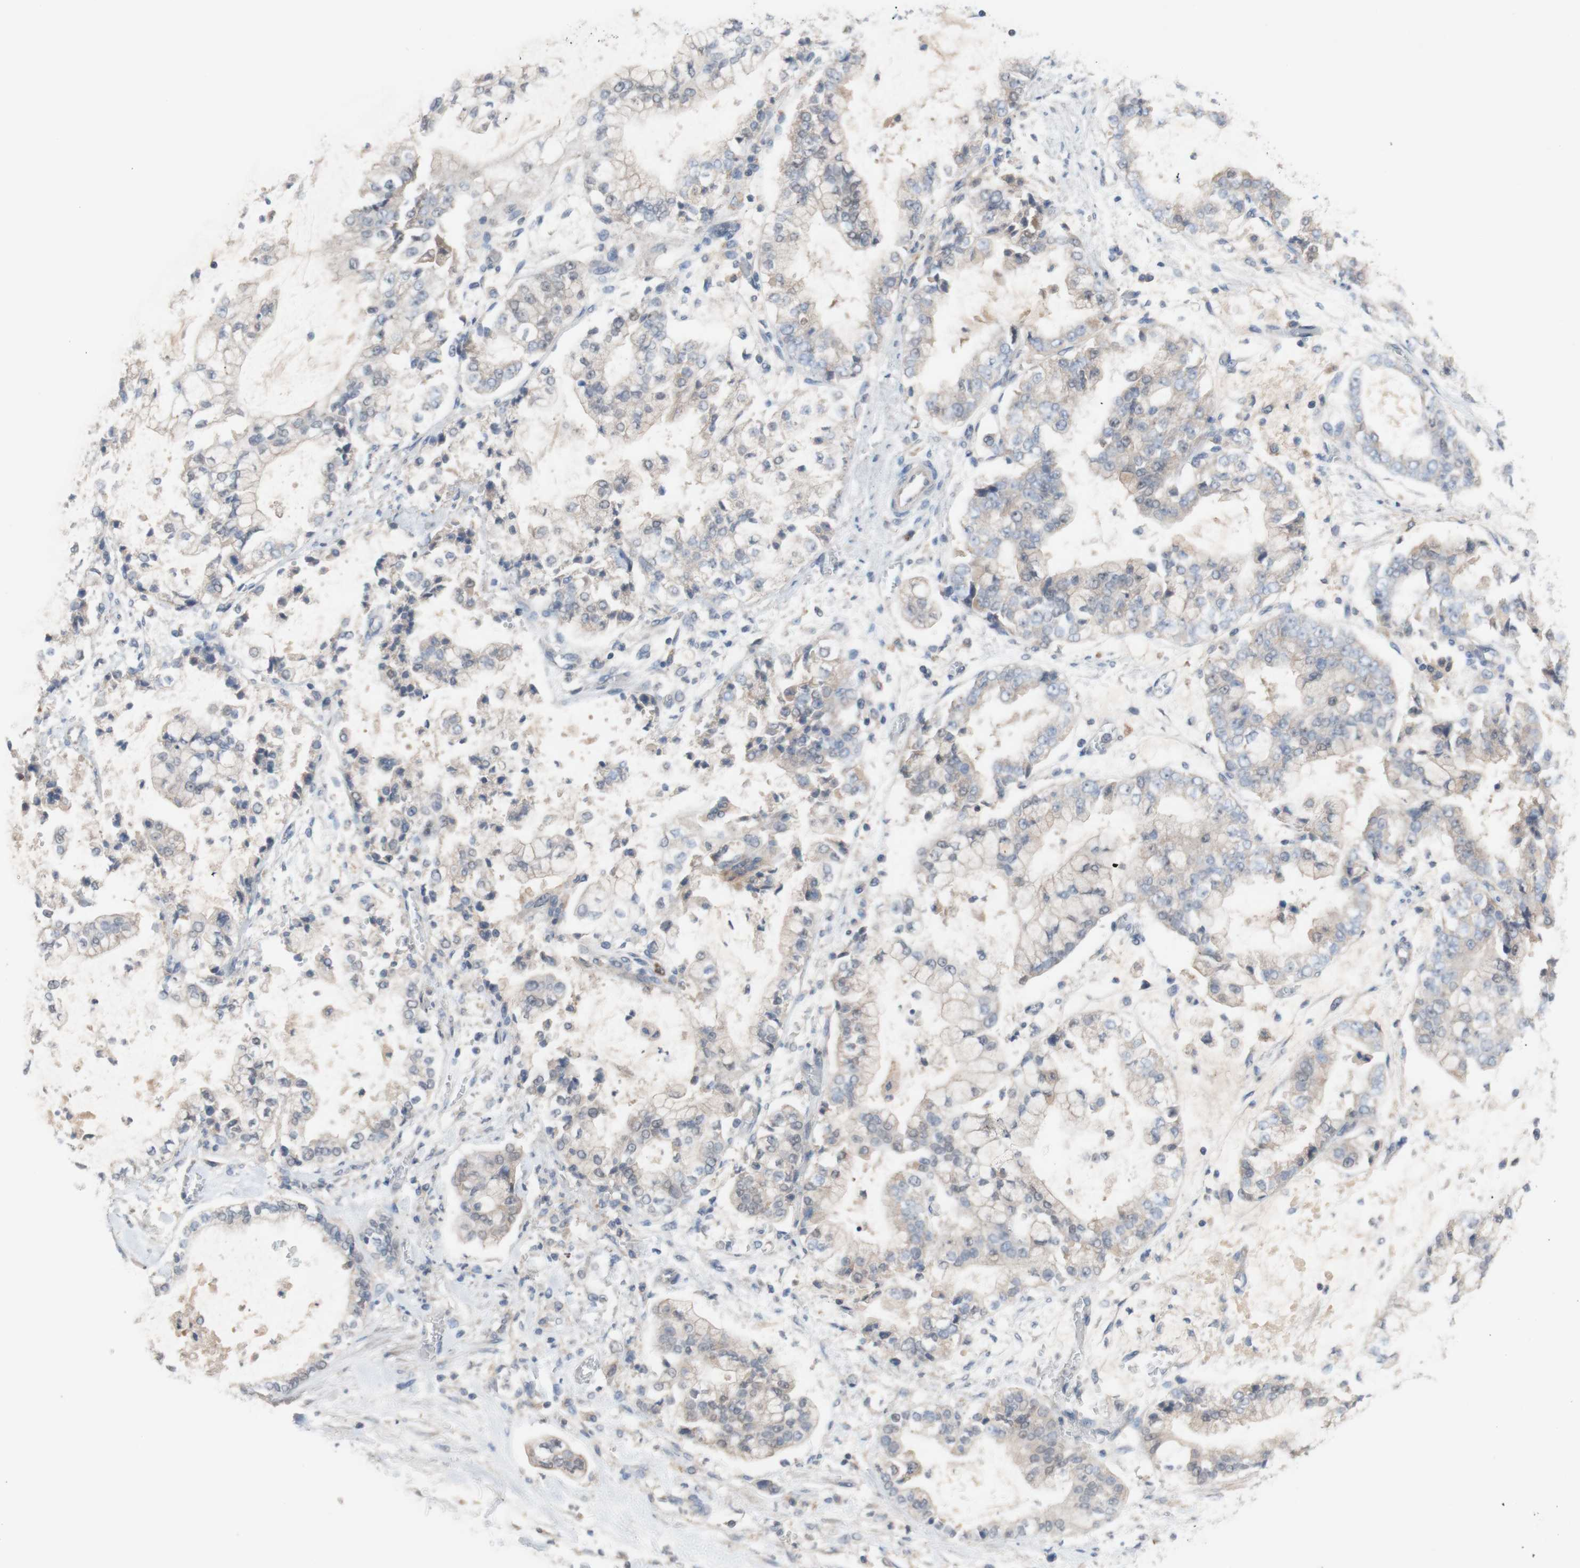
{"staining": {"intensity": "weak", "quantity": "<25%", "location": "cytoplasmic/membranous"}, "tissue": "stomach cancer", "cell_type": "Tumor cells", "image_type": "cancer", "snomed": [{"axis": "morphology", "description": "Adenocarcinoma, NOS"}, {"axis": "topography", "description": "Stomach"}], "caption": "Adenocarcinoma (stomach) was stained to show a protein in brown. There is no significant staining in tumor cells.", "gene": "PEX2", "patient": {"sex": "male", "age": 76}}